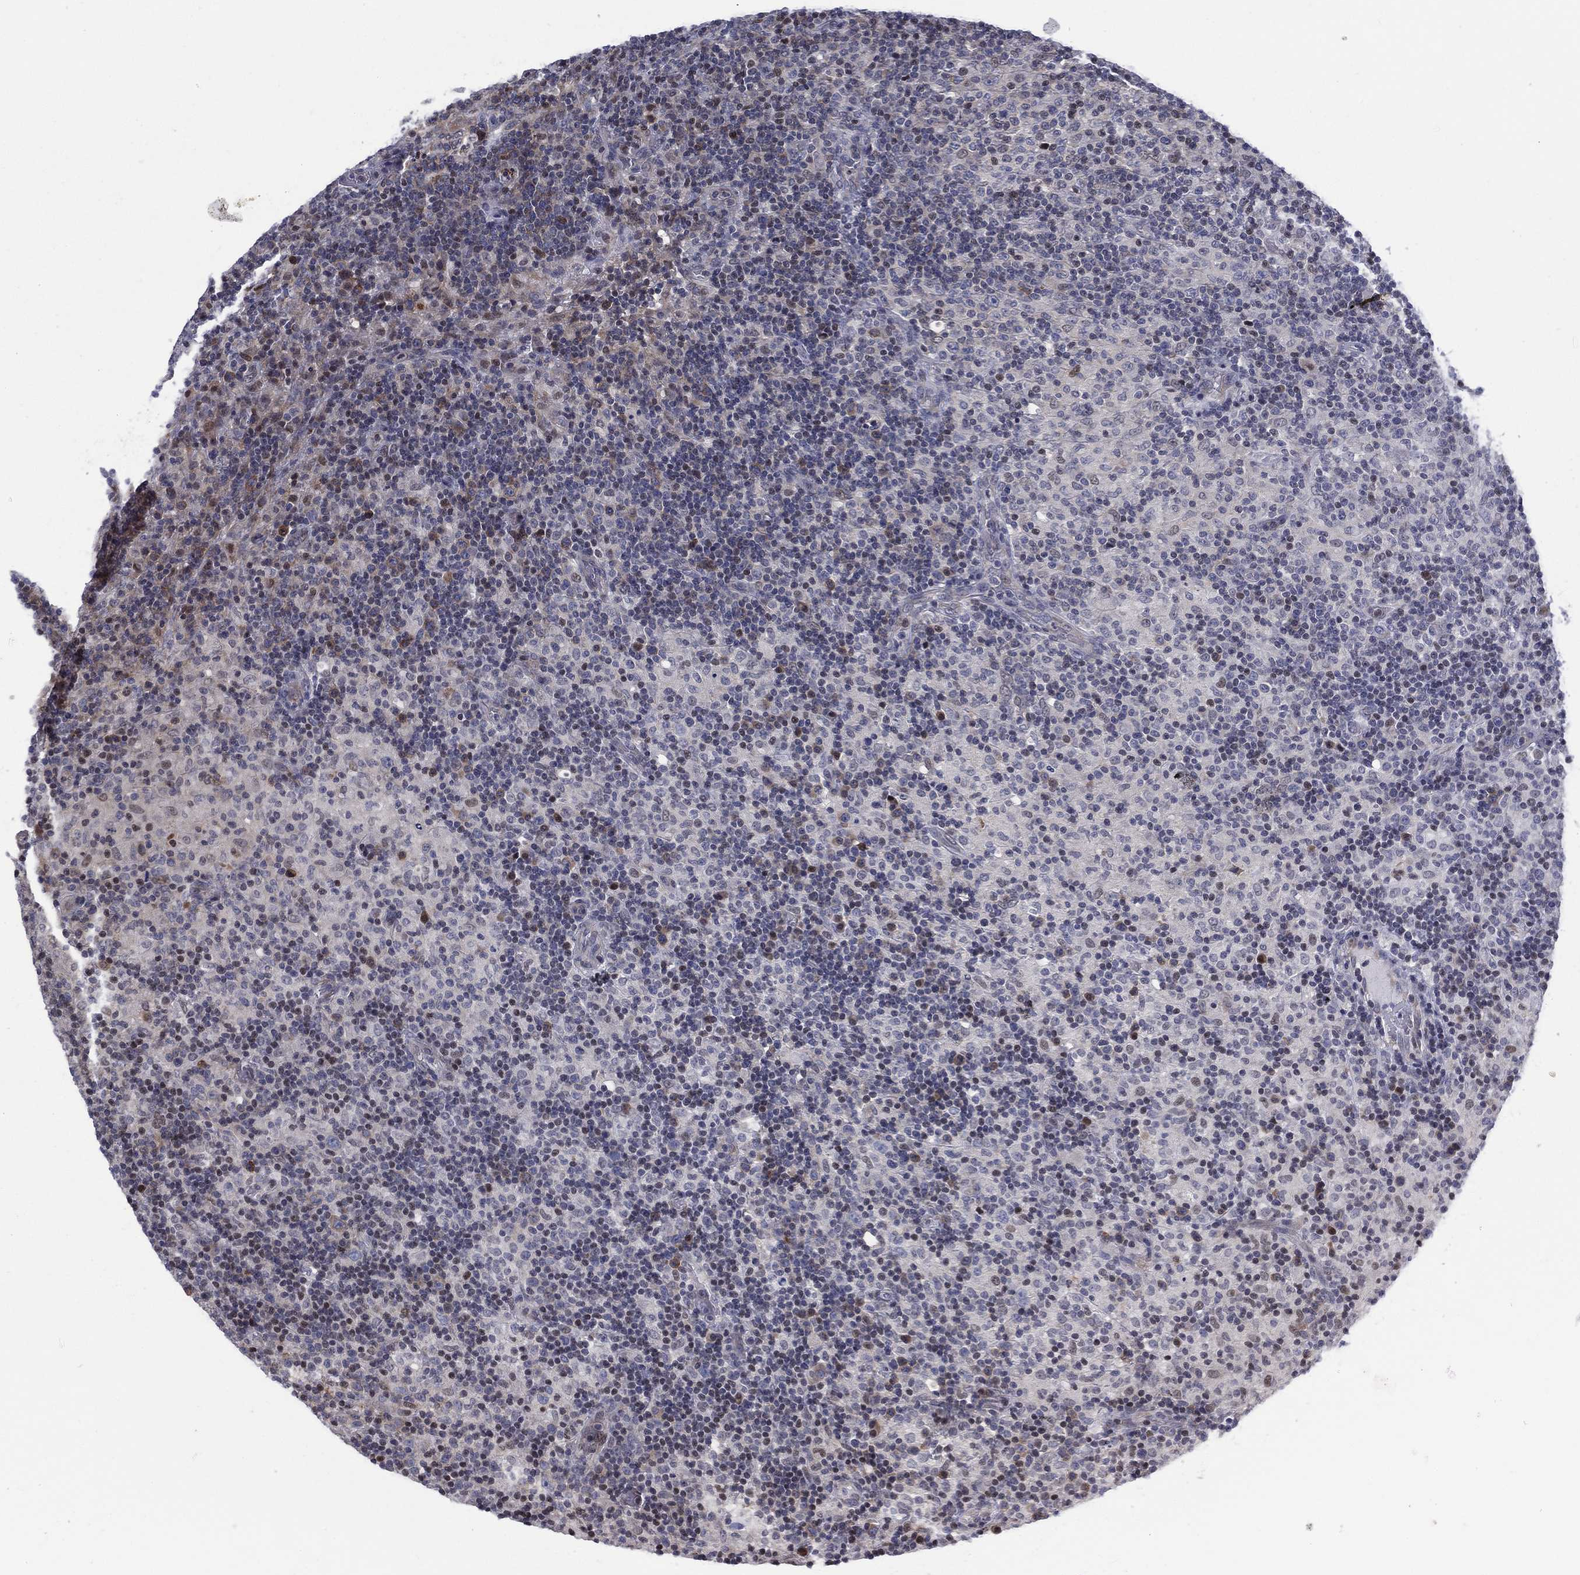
{"staining": {"intensity": "weak", "quantity": "<25%", "location": "cytoplasmic/membranous"}, "tissue": "lymphoma", "cell_type": "Tumor cells", "image_type": "cancer", "snomed": [{"axis": "morphology", "description": "Hodgkin's disease, NOS"}, {"axis": "topography", "description": "Lymph node"}], "caption": "Immunohistochemistry (IHC) image of neoplastic tissue: lymphoma stained with DAB (3,3'-diaminobenzidine) displays no significant protein staining in tumor cells. (DAB immunohistochemistry with hematoxylin counter stain).", "gene": "SLC4A4", "patient": {"sex": "male", "age": 70}}